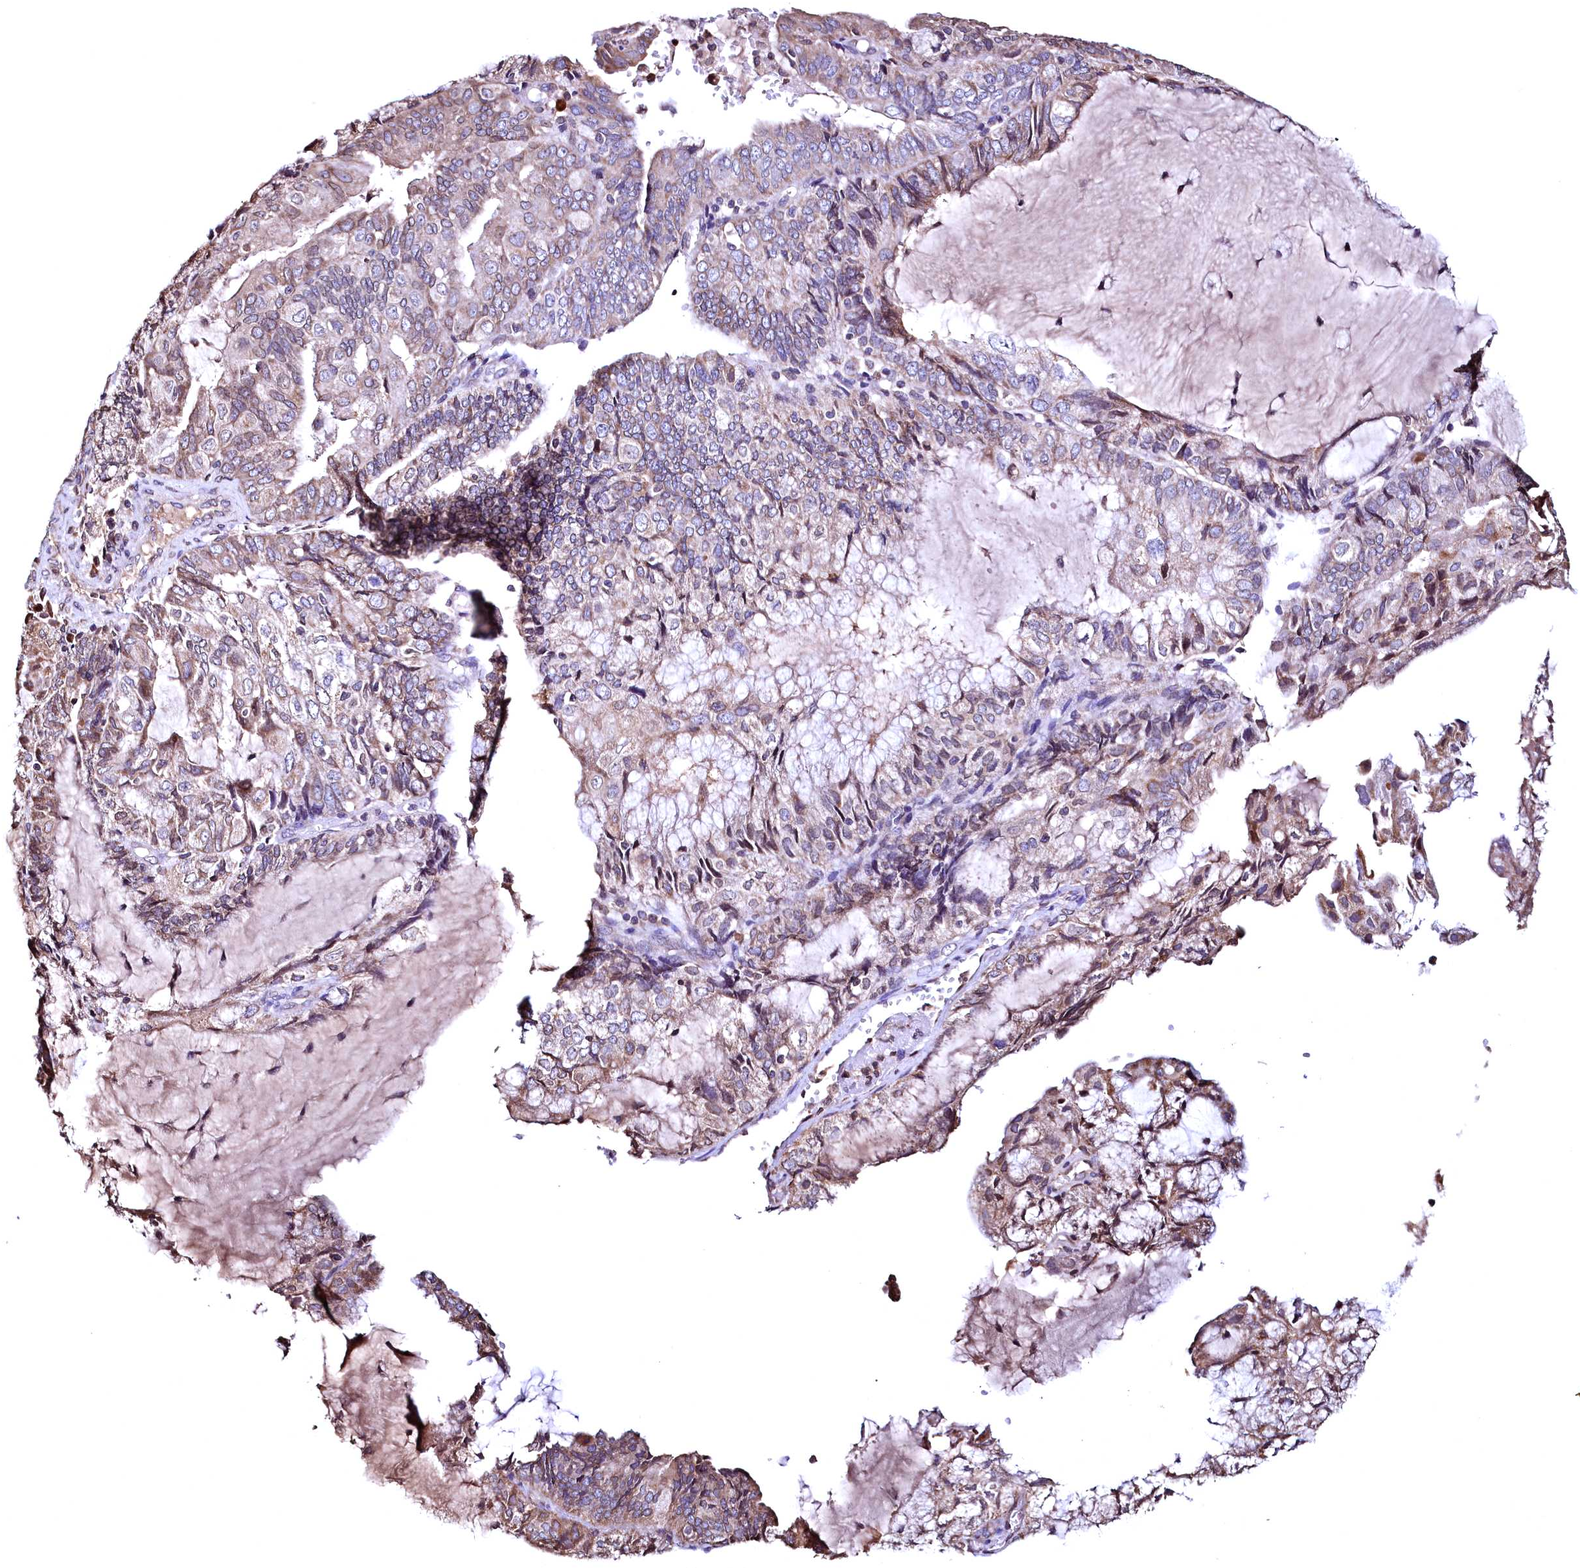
{"staining": {"intensity": "weak", "quantity": ">75%", "location": "cytoplasmic/membranous"}, "tissue": "endometrial cancer", "cell_type": "Tumor cells", "image_type": "cancer", "snomed": [{"axis": "morphology", "description": "Adenocarcinoma, NOS"}, {"axis": "topography", "description": "Endometrium"}], "caption": "Endometrial cancer (adenocarcinoma) stained with IHC displays weak cytoplasmic/membranous positivity in approximately >75% of tumor cells.", "gene": "HAND1", "patient": {"sex": "female", "age": 81}}